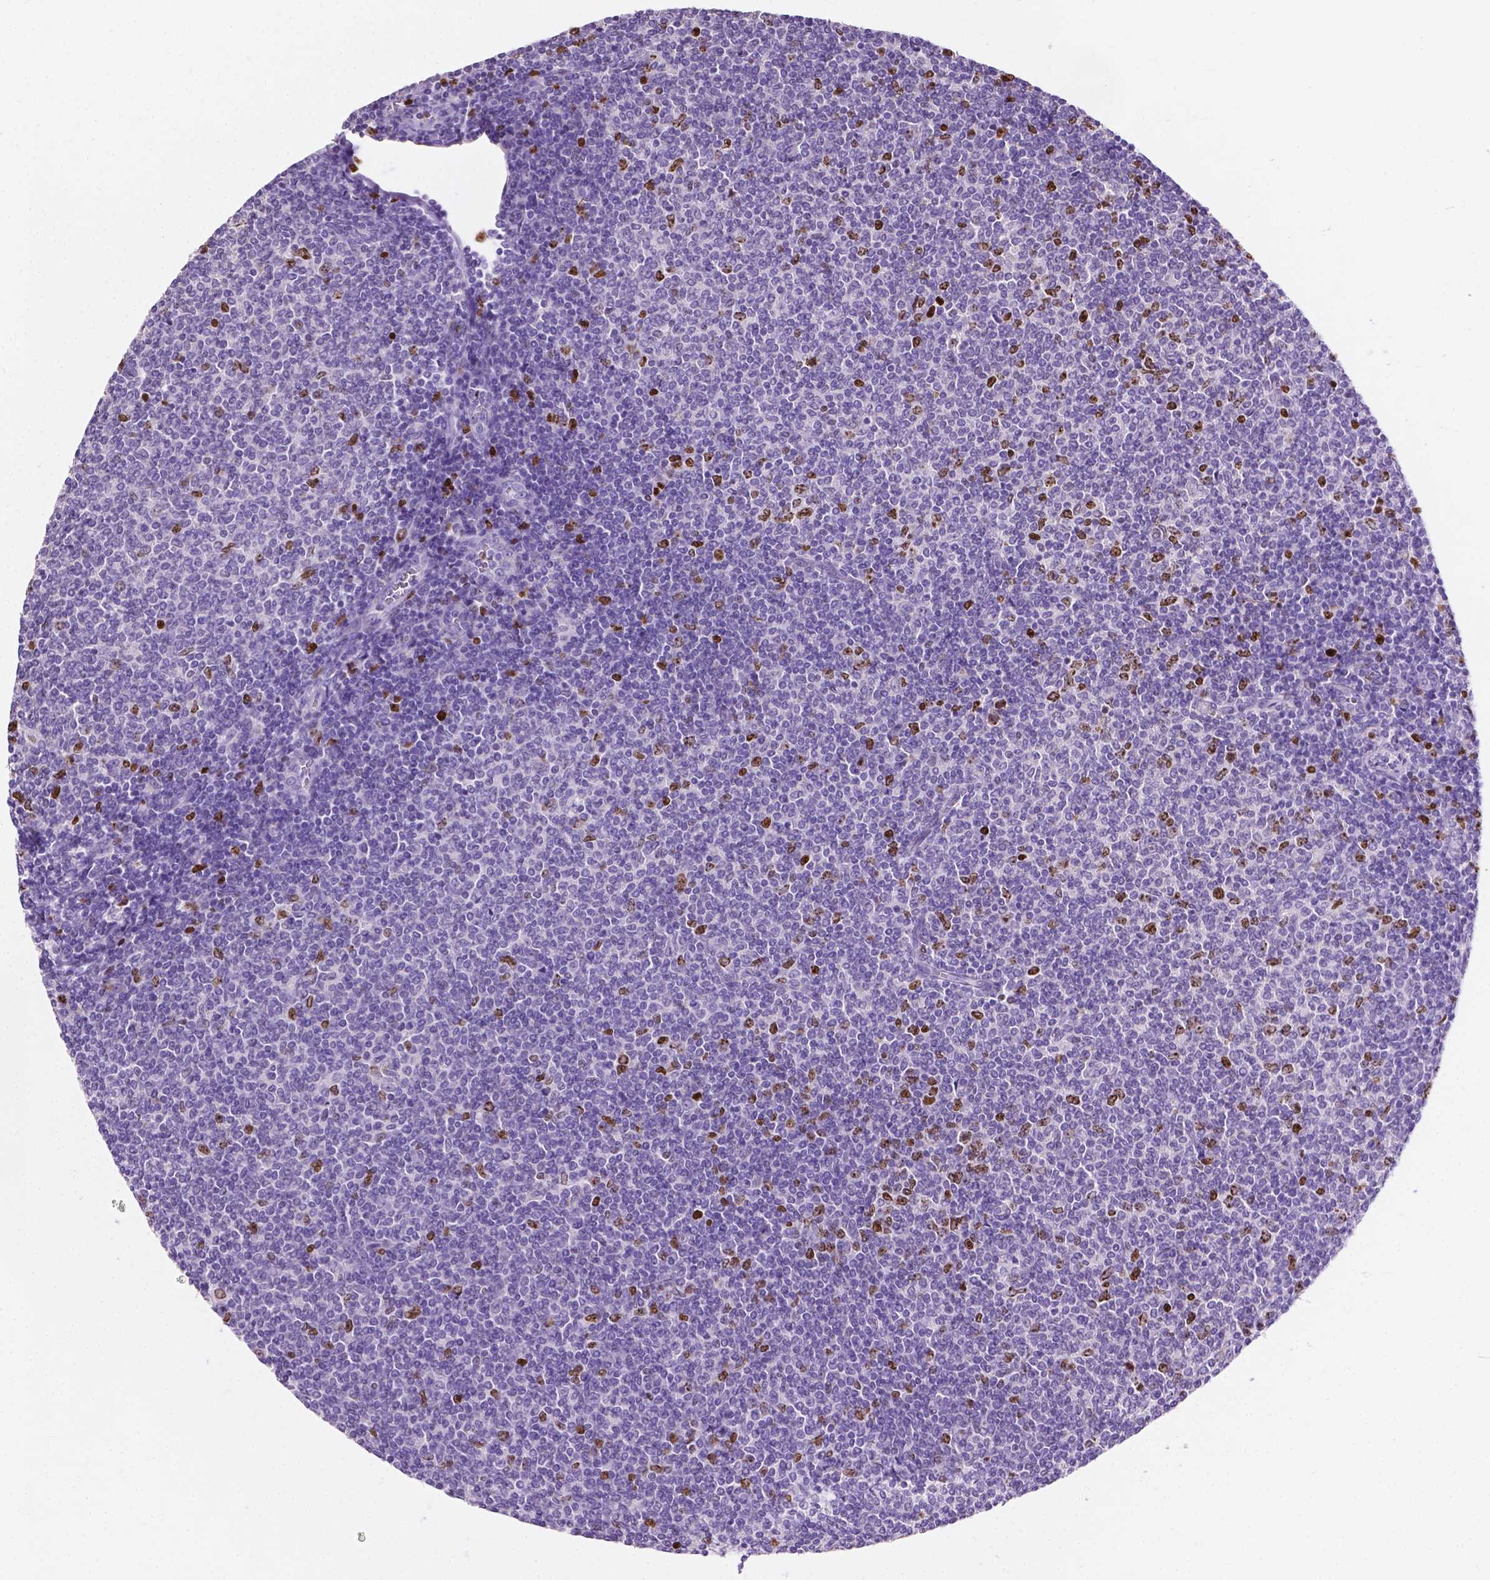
{"staining": {"intensity": "strong", "quantity": "25%-75%", "location": "nuclear"}, "tissue": "lymphoma", "cell_type": "Tumor cells", "image_type": "cancer", "snomed": [{"axis": "morphology", "description": "Malignant lymphoma, non-Hodgkin's type, Low grade"}, {"axis": "topography", "description": "Lymph node"}], "caption": "Immunohistochemical staining of human lymphoma shows high levels of strong nuclear protein positivity in about 25%-75% of tumor cells. (IHC, brightfield microscopy, high magnification).", "gene": "SIAH2", "patient": {"sex": "male", "age": 52}}